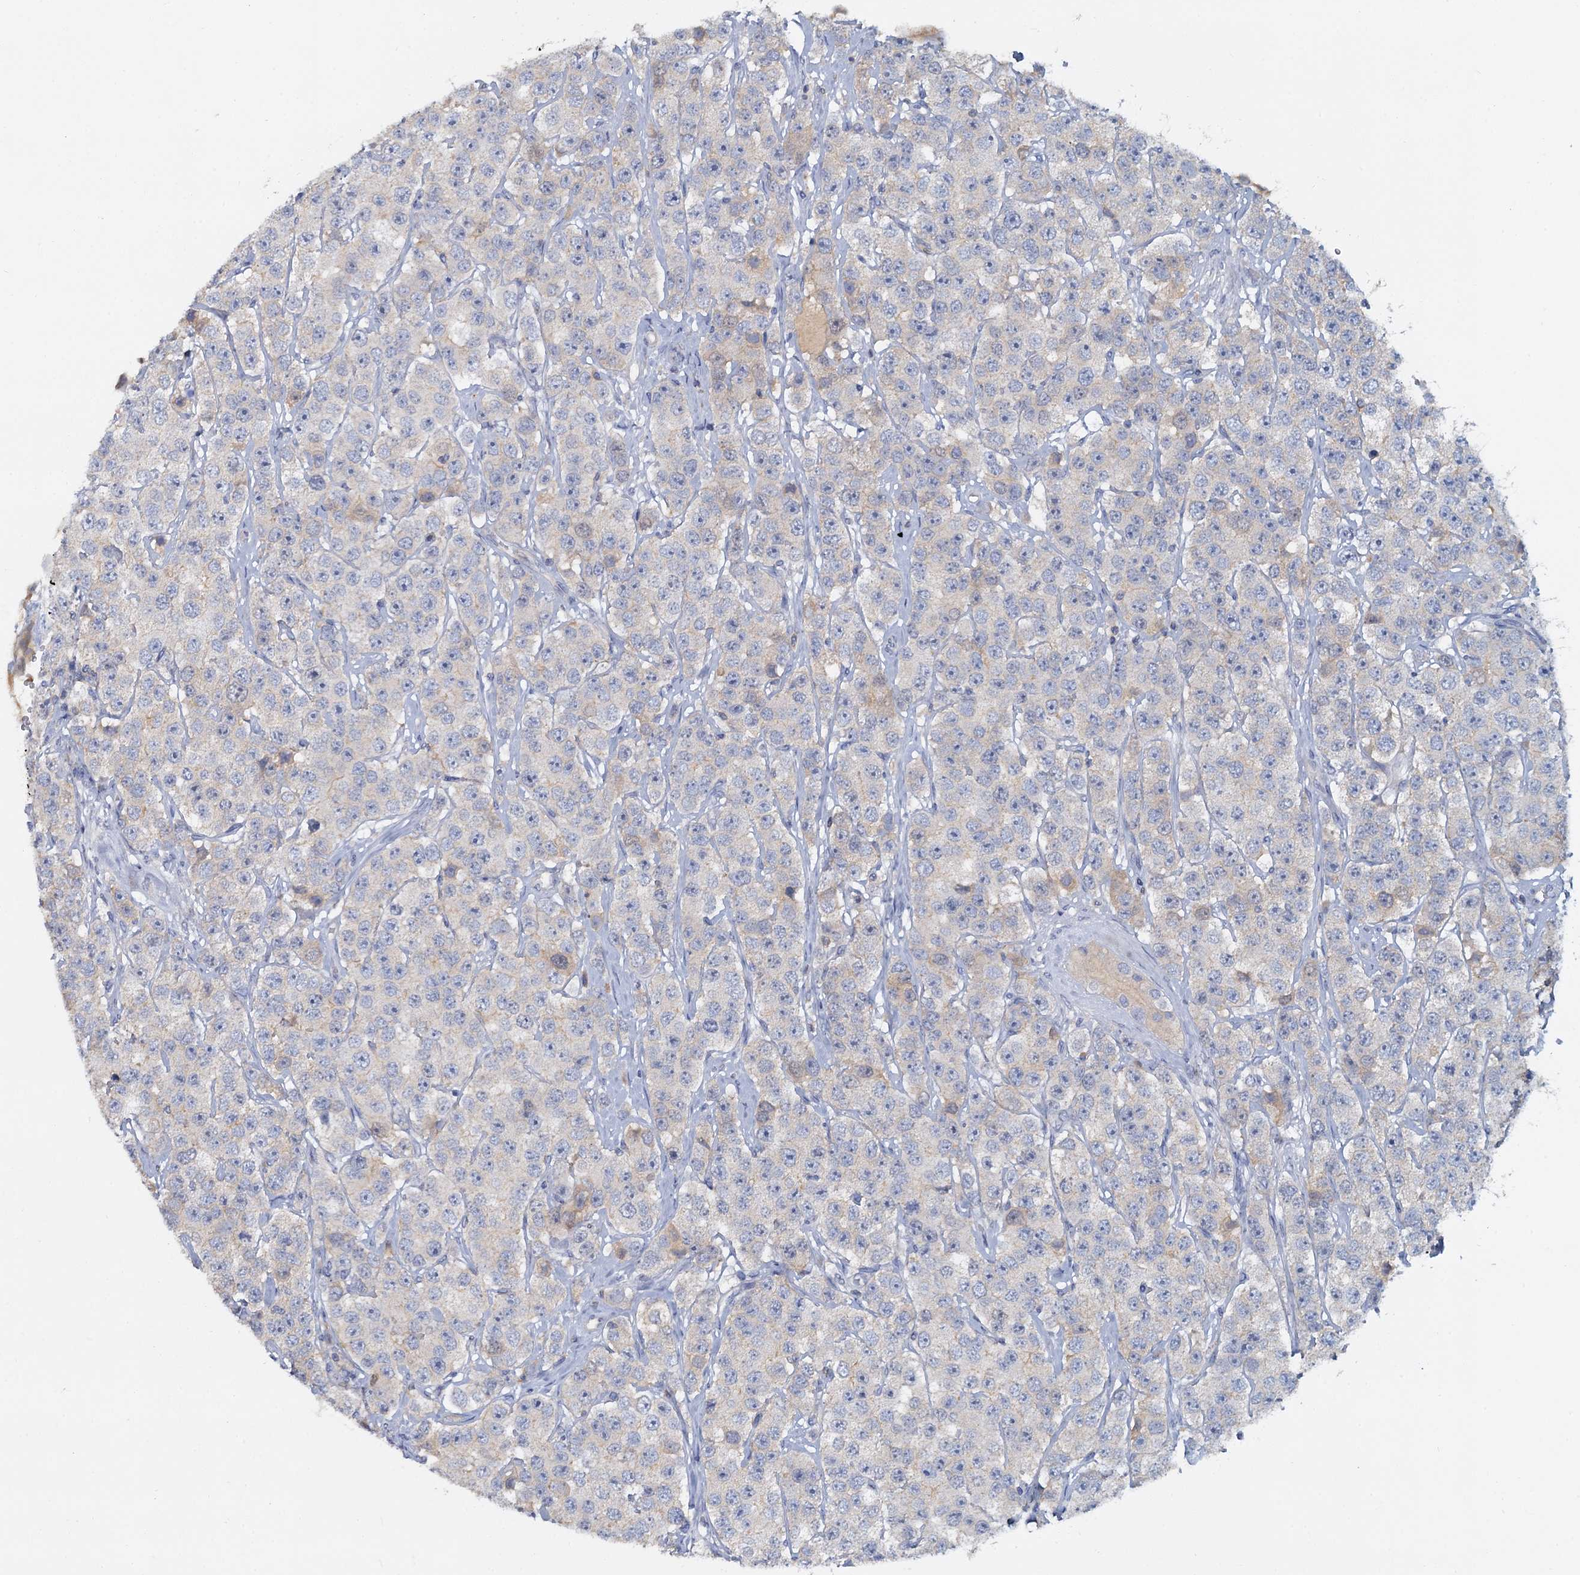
{"staining": {"intensity": "negative", "quantity": "none", "location": "none"}, "tissue": "testis cancer", "cell_type": "Tumor cells", "image_type": "cancer", "snomed": [{"axis": "morphology", "description": "Seminoma, NOS"}, {"axis": "topography", "description": "Testis"}], "caption": "Human testis seminoma stained for a protein using immunohistochemistry displays no positivity in tumor cells.", "gene": "ACSM3", "patient": {"sex": "male", "age": 28}}